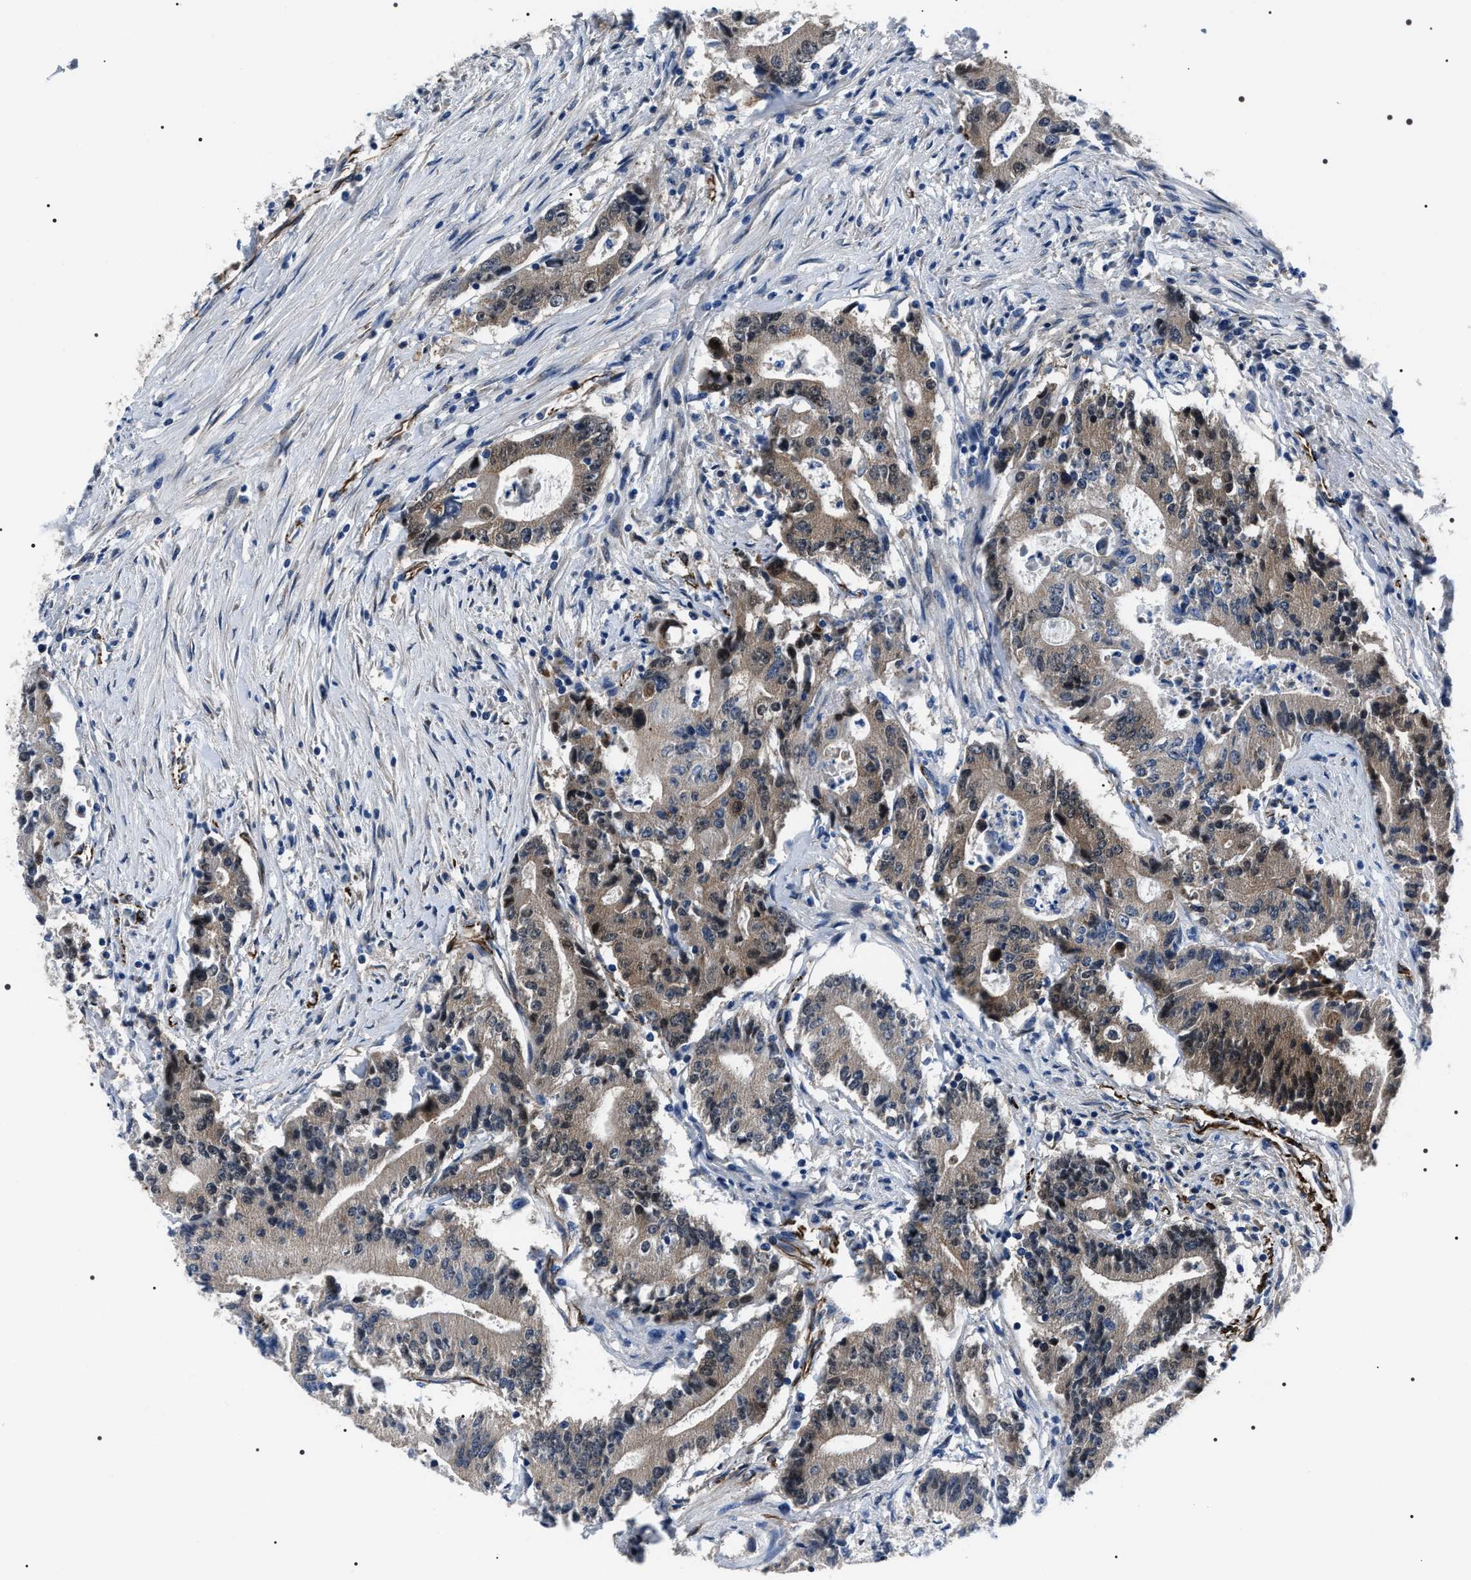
{"staining": {"intensity": "weak", "quantity": ">75%", "location": "cytoplasmic/membranous,nuclear"}, "tissue": "colorectal cancer", "cell_type": "Tumor cells", "image_type": "cancer", "snomed": [{"axis": "morphology", "description": "Adenocarcinoma, NOS"}, {"axis": "topography", "description": "Colon"}], "caption": "Weak cytoplasmic/membranous and nuclear protein positivity is present in about >75% of tumor cells in colorectal cancer.", "gene": "BAG2", "patient": {"sex": "female", "age": 77}}